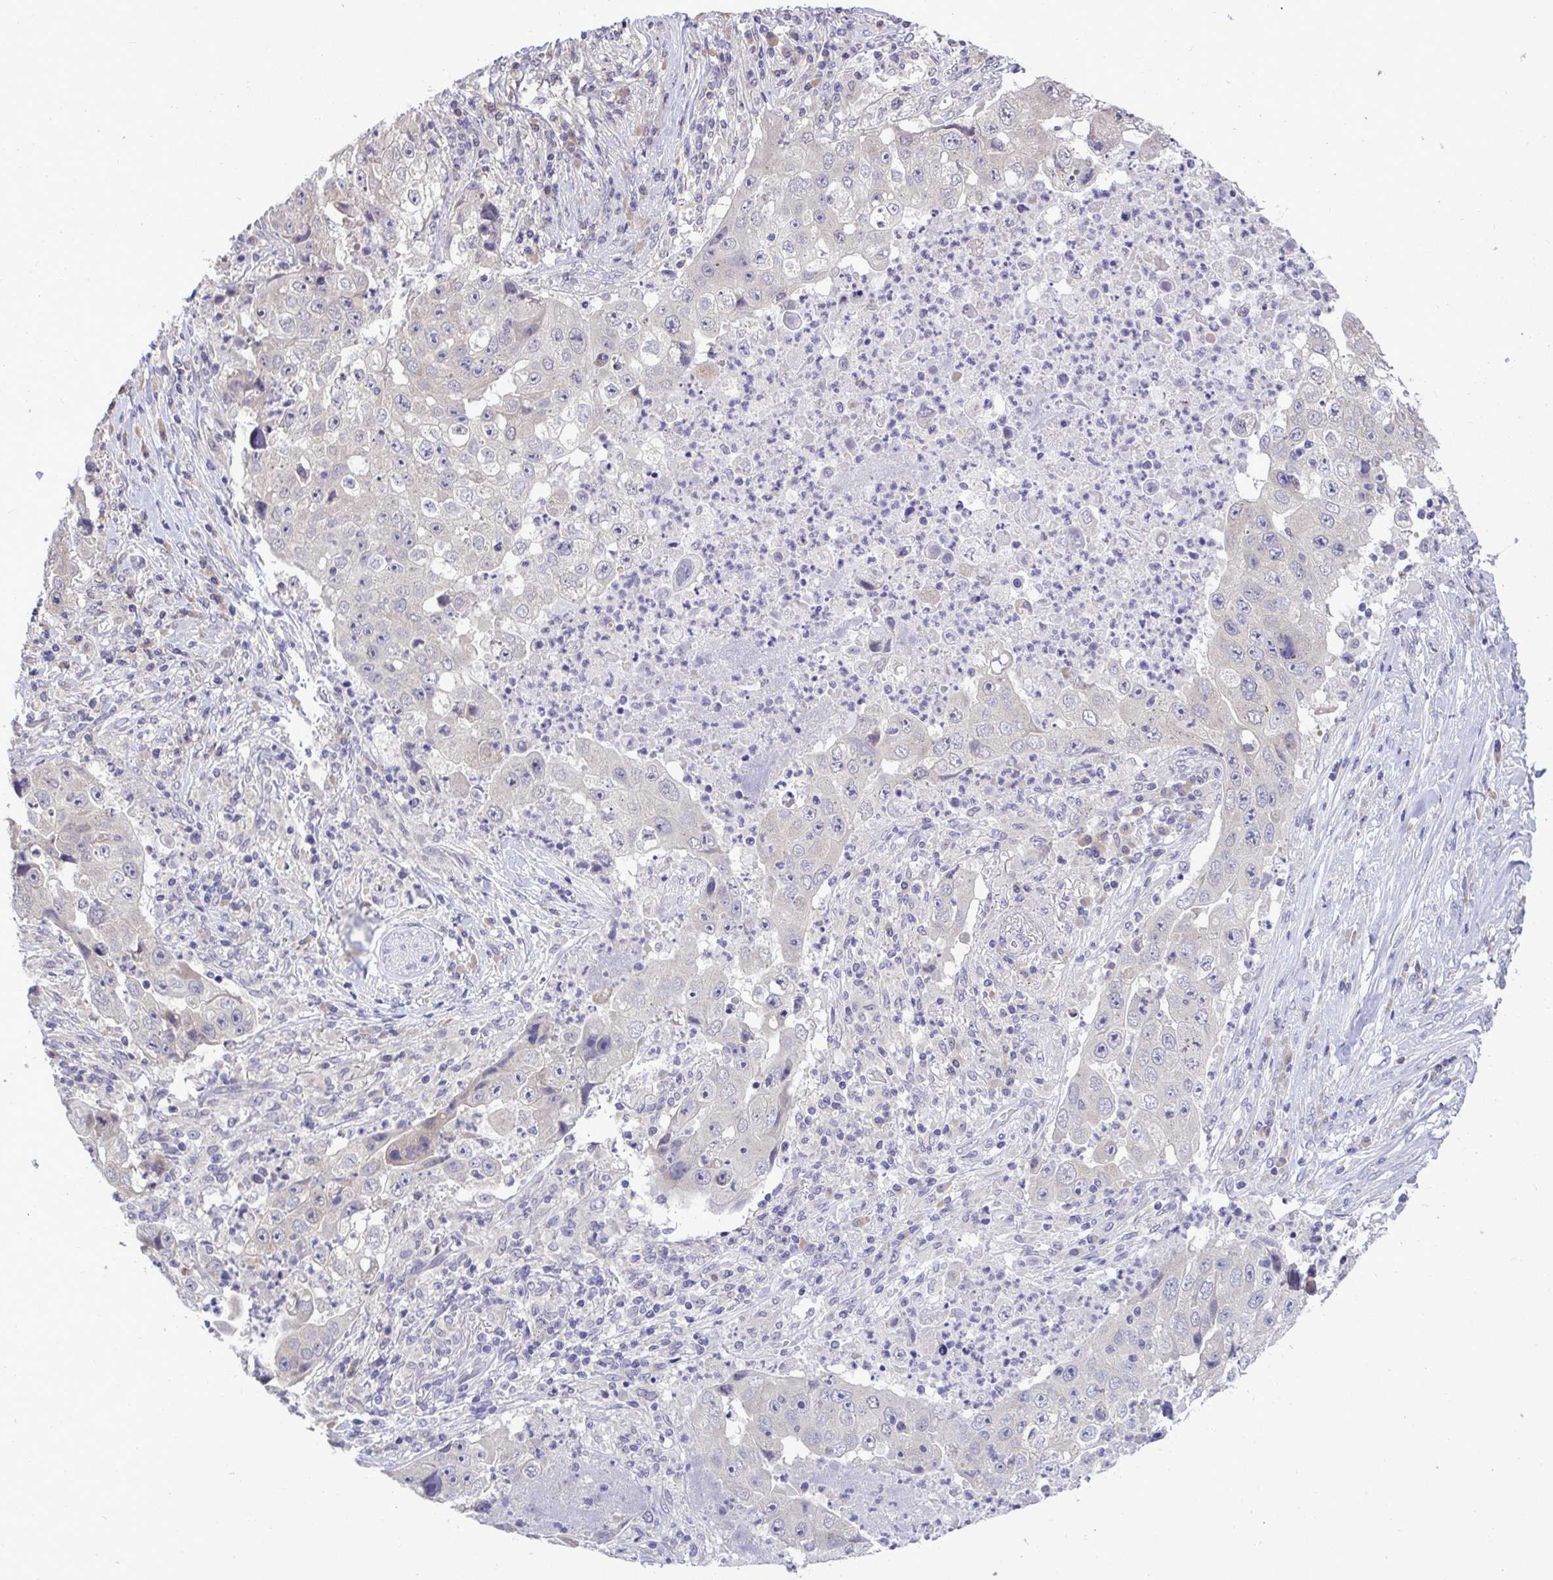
{"staining": {"intensity": "negative", "quantity": "none", "location": "none"}, "tissue": "lung cancer", "cell_type": "Tumor cells", "image_type": "cancer", "snomed": [{"axis": "morphology", "description": "Squamous cell carcinoma, NOS"}, {"axis": "topography", "description": "Lung"}], "caption": "A high-resolution histopathology image shows IHC staining of lung squamous cell carcinoma, which shows no significant positivity in tumor cells. Brightfield microscopy of immunohistochemistry (IHC) stained with DAB (brown) and hematoxylin (blue), captured at high magnification.", "gene": "TMEM41A", "patient": {"sex": "male", "age": 64}}